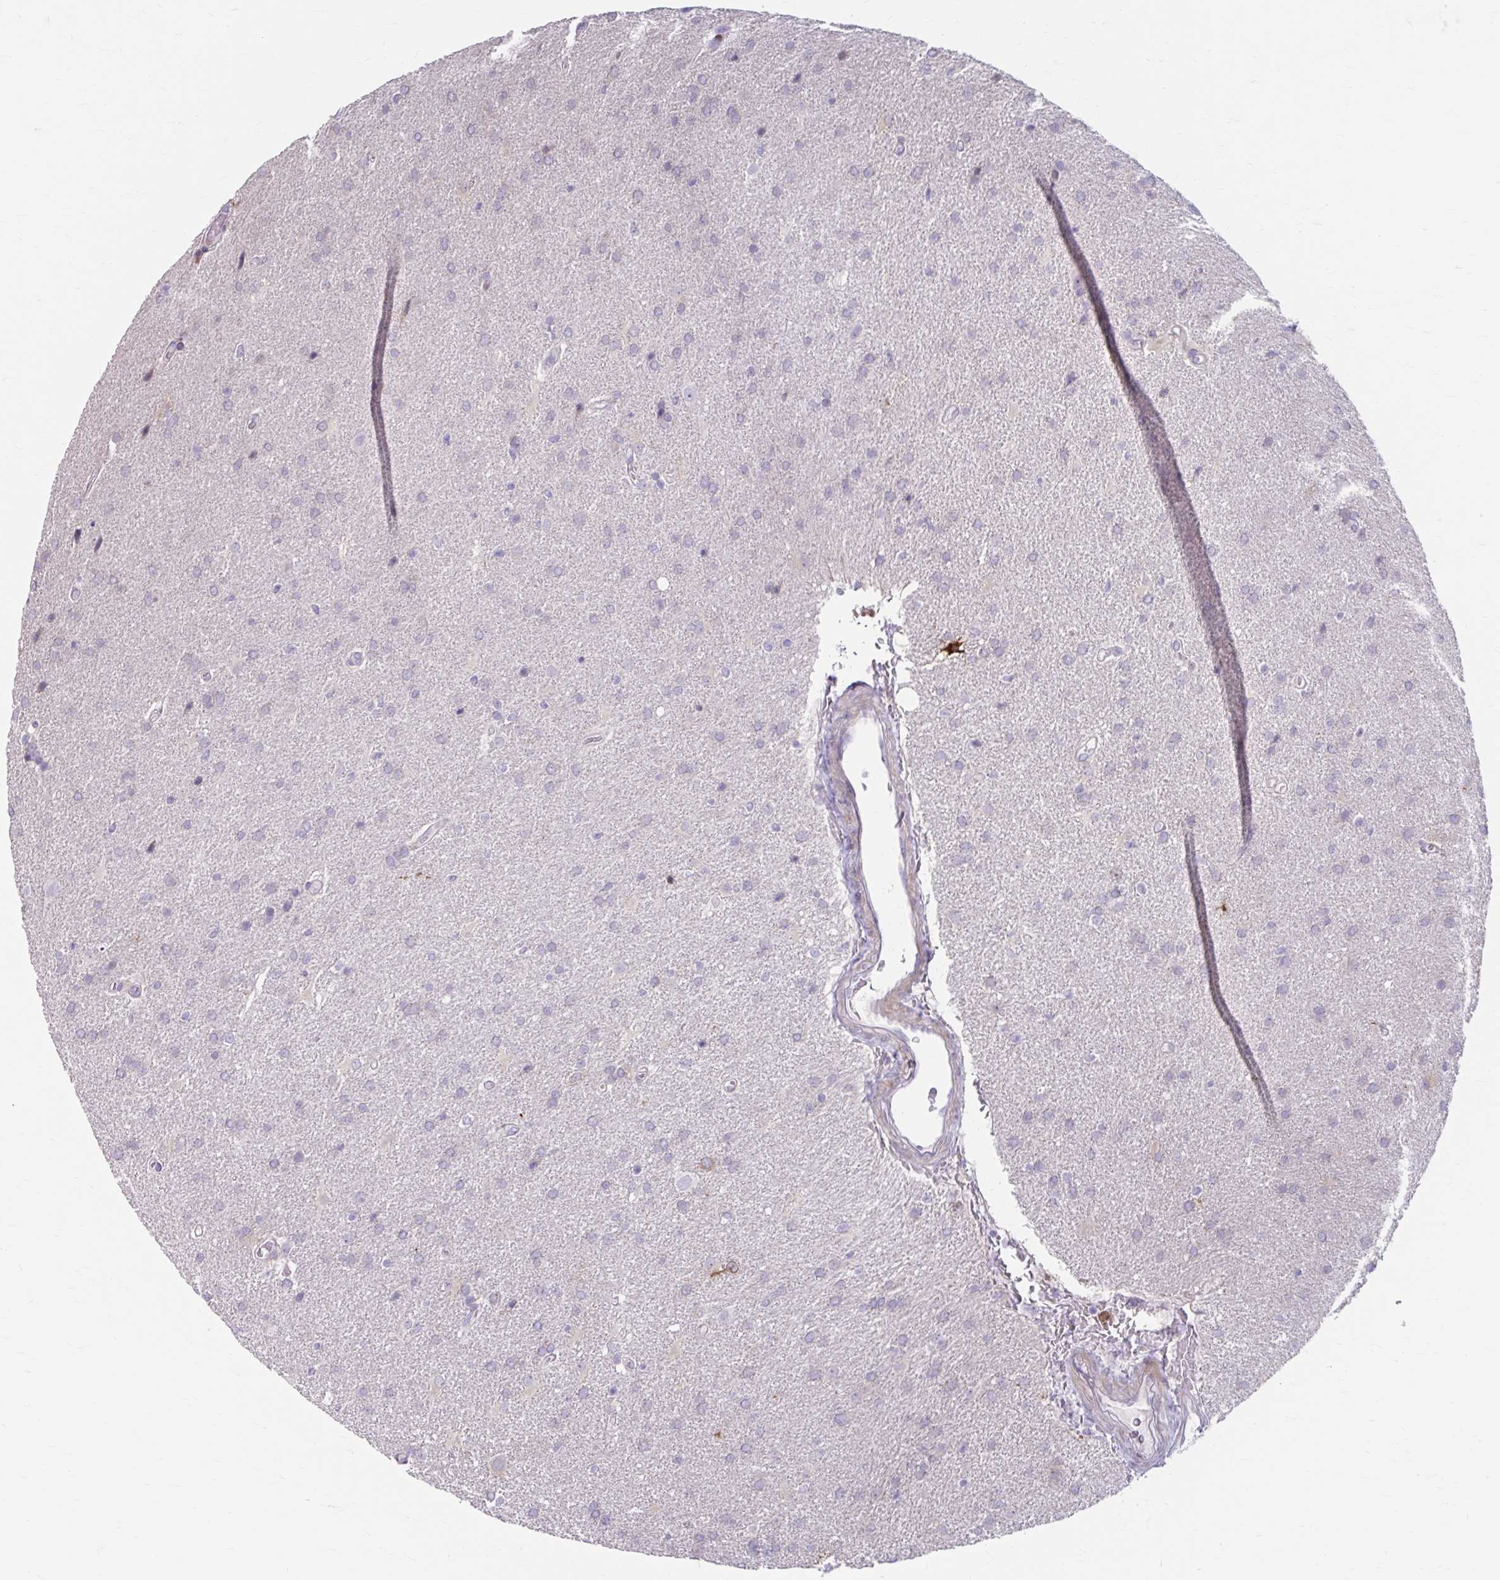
{"staining": {"intensity": "negative", "quantity": "none", "location": "none"}, "tissue": "glioma", "cell_type": "Tumor cells", "image_type": "cancer", "snomed": [{"axis": "morphology", "description": "Glioma, malignant, High grade"}, {"axis": "topography", "description": "Brain"}], "caption": "High-grade glioma (malignant) was stained to show a protein in brown. There is no significant staining in tumor cells.", "gene": "MSMO1", "patient": {"sex": "male", "age": 56}}